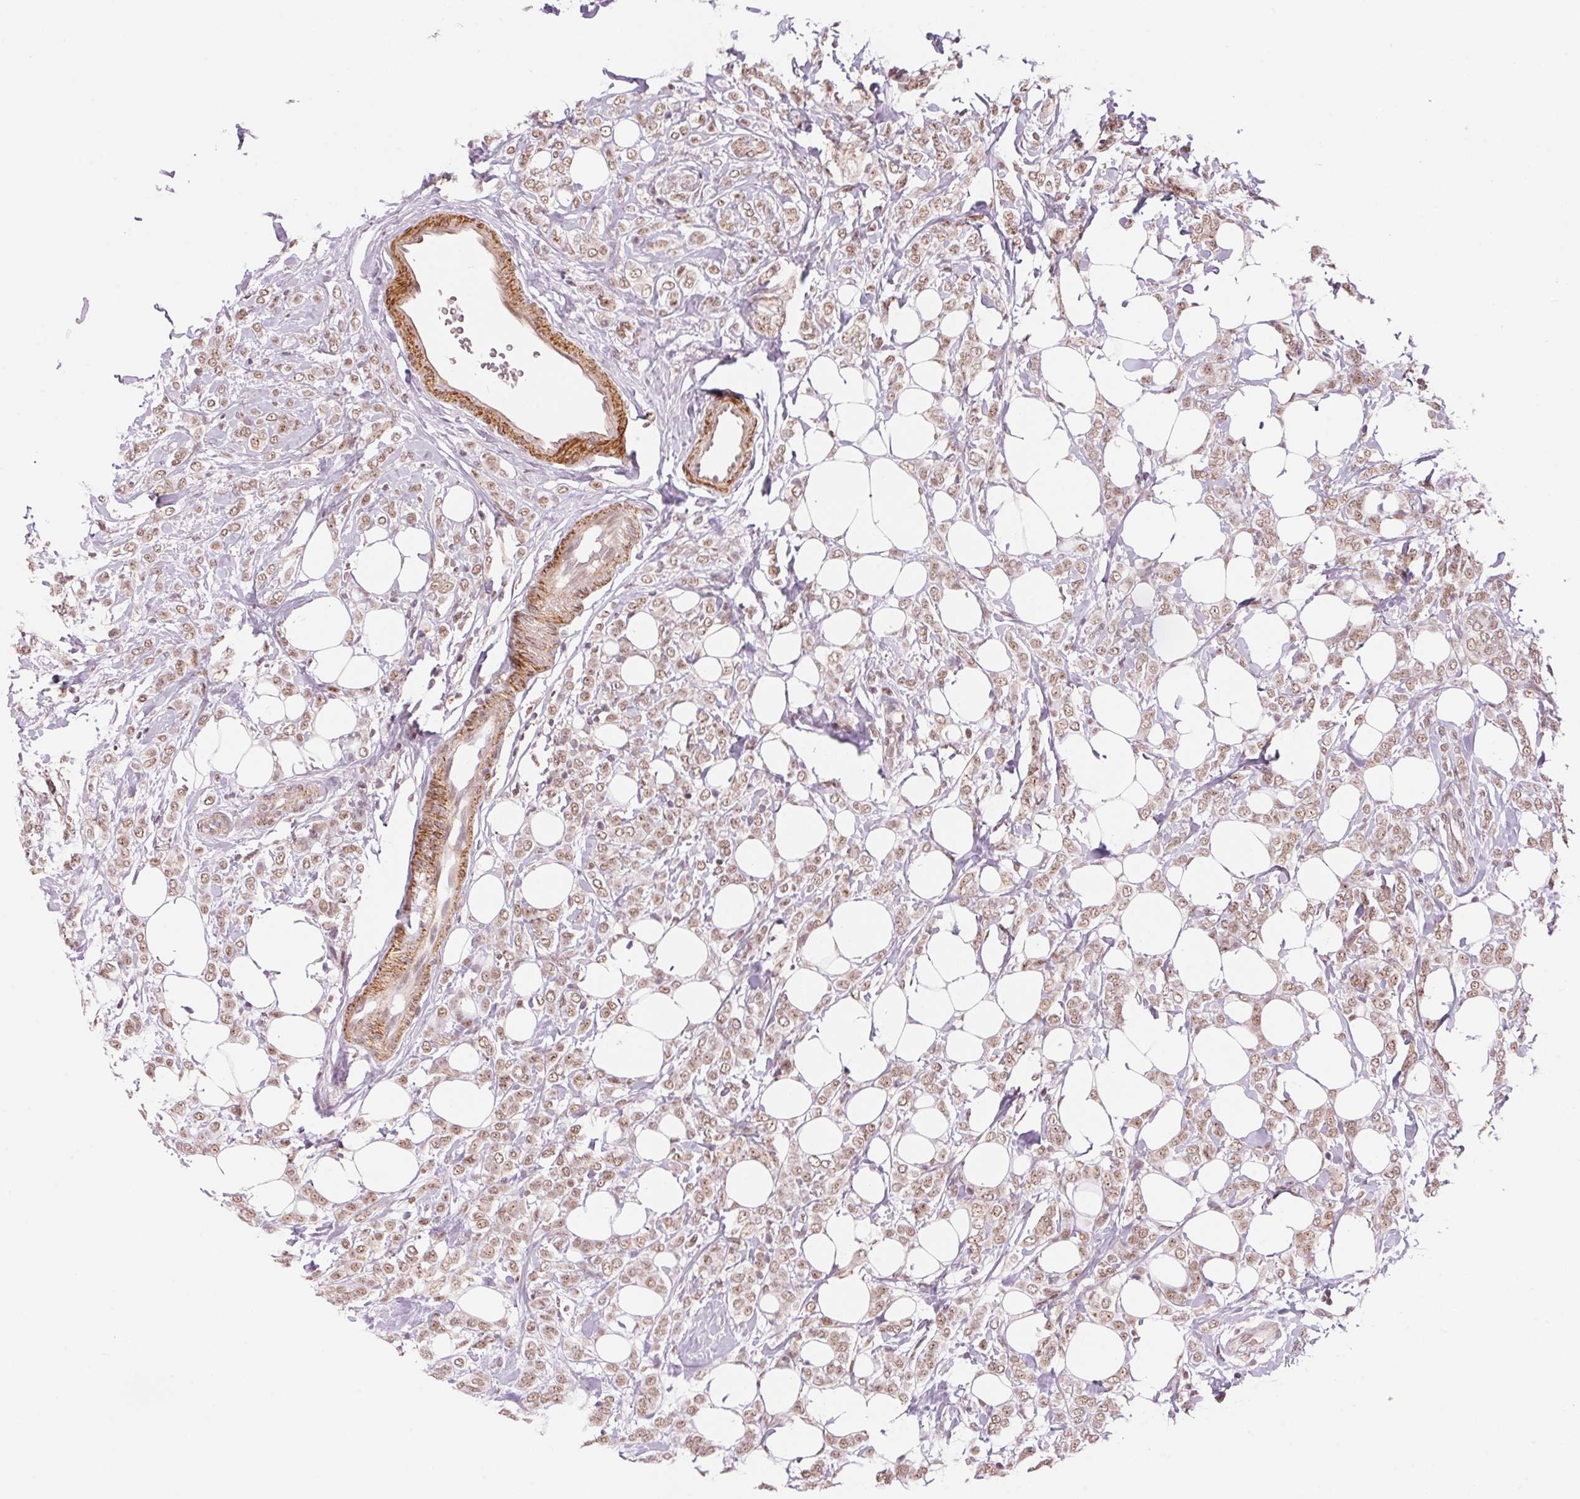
{"staining": {"intensity": "weak", "quantity": ">75%", "location": "nuclear"}, "tissue": "breast cancer", "cell_type": "Tumor cells", "image_type": "cancer", "snomed": [{"axis": "morphology", "description": "Lobular carcinoma"}, {"axis": "topography", "description": "Breast"}], "caption": "Protein expression analysis of breast lobular carcinoma displays weak nuclear positivity in about >75% of tumor cells.", "gene": "HNRNPDL", "patient": {"sex": "female", "age": 49}}